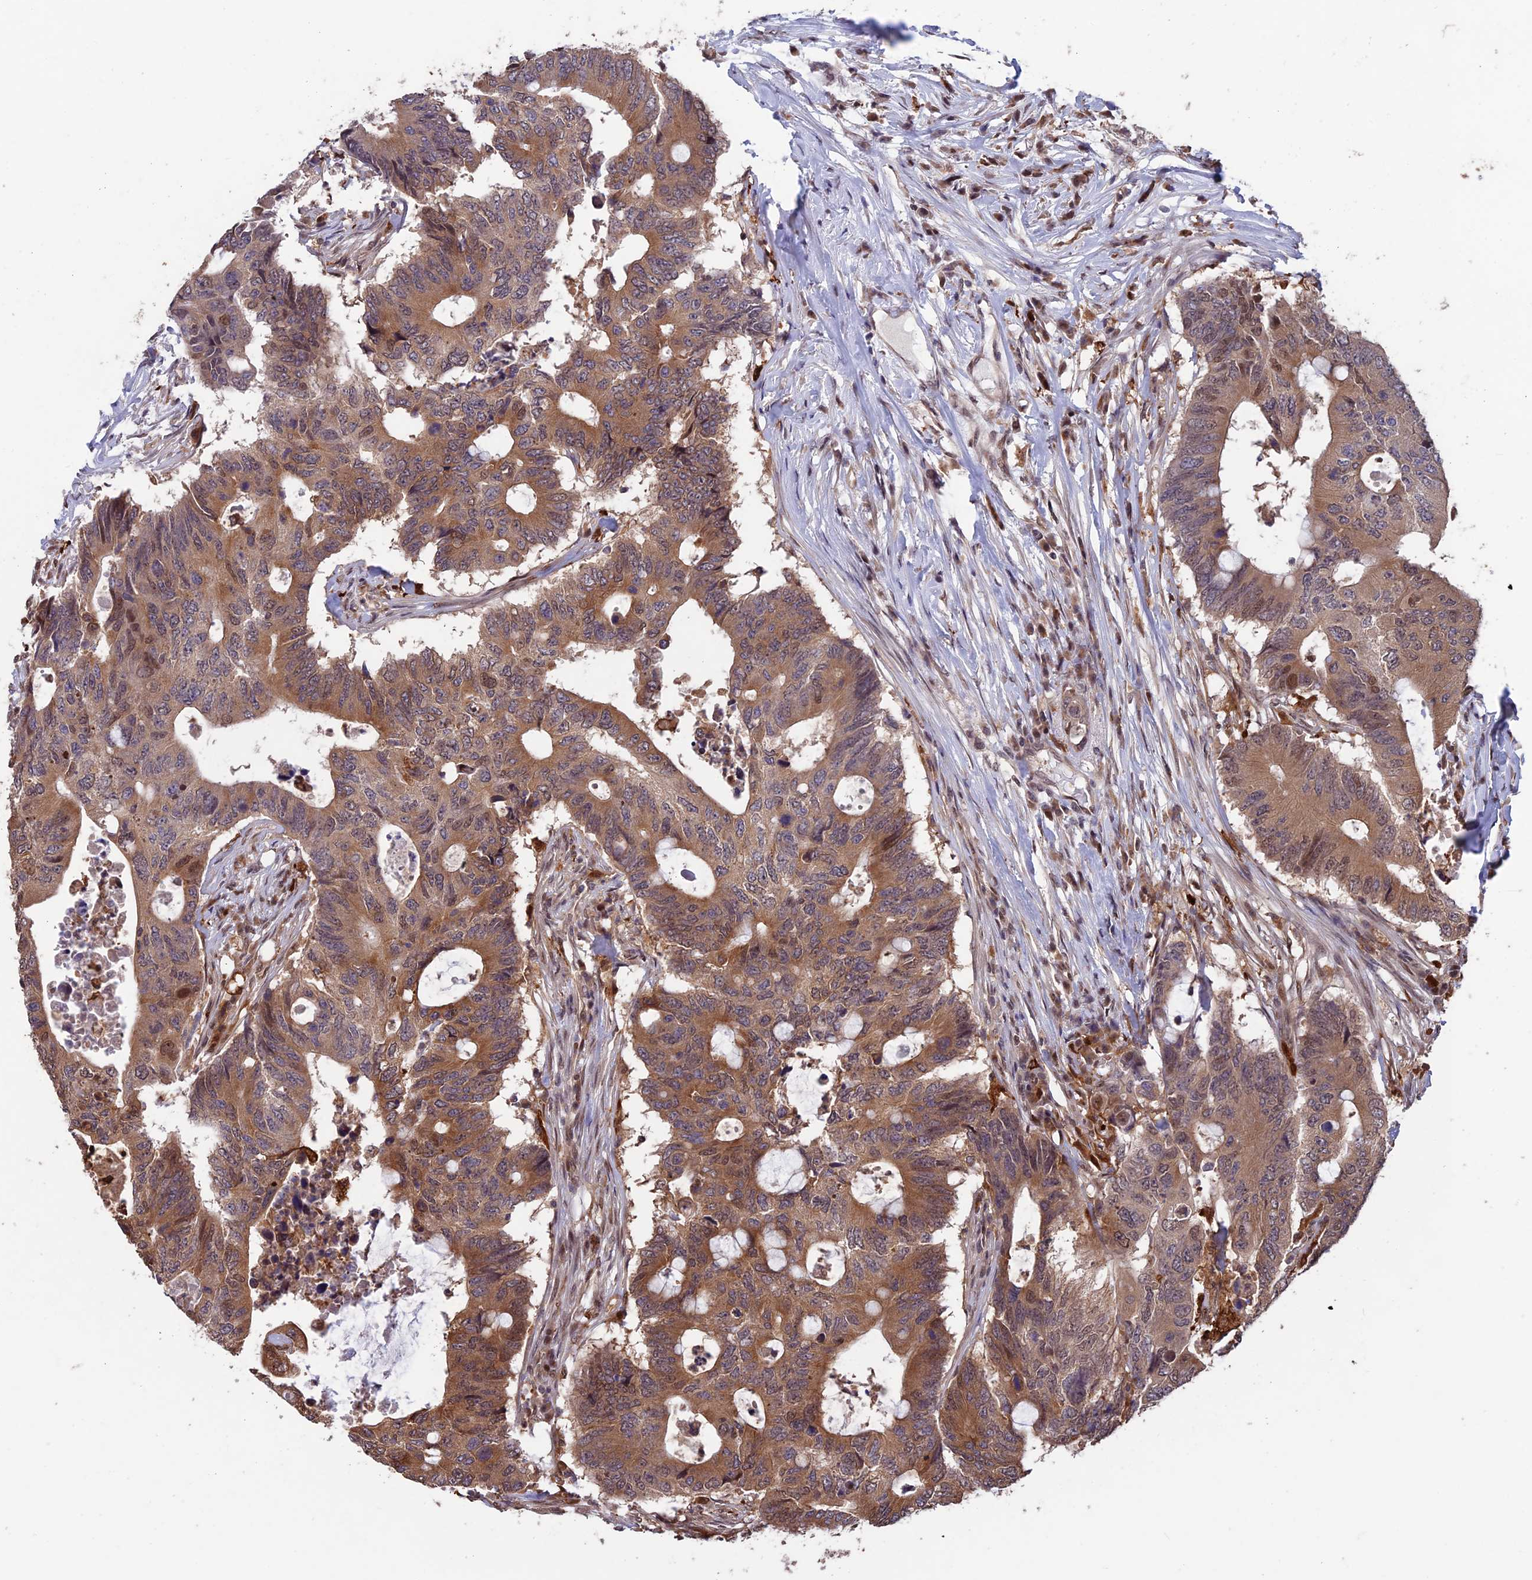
{"staining": {"intensity": "moderate", "quantity": ">75%", "location": "cytoplasmic/membranous"}, "tissue": "colorectal cancer", "cell_type": "Tumor cells", "image_type": "cancer", "snomed": [{"axis": "morphology", "description": "Adenocarcinoma, NOS"}, {"axis": "topography", "description": "Colon"}], "caption": "A photomicrograph showing moderate cytoplasmic/membranous staining in about >75% of tumor cells in colorectal cancer, as visualized by brown immunohistochemical staining.", "gene": "MAST2", "patient": {"sex": "male", "age": 71}}